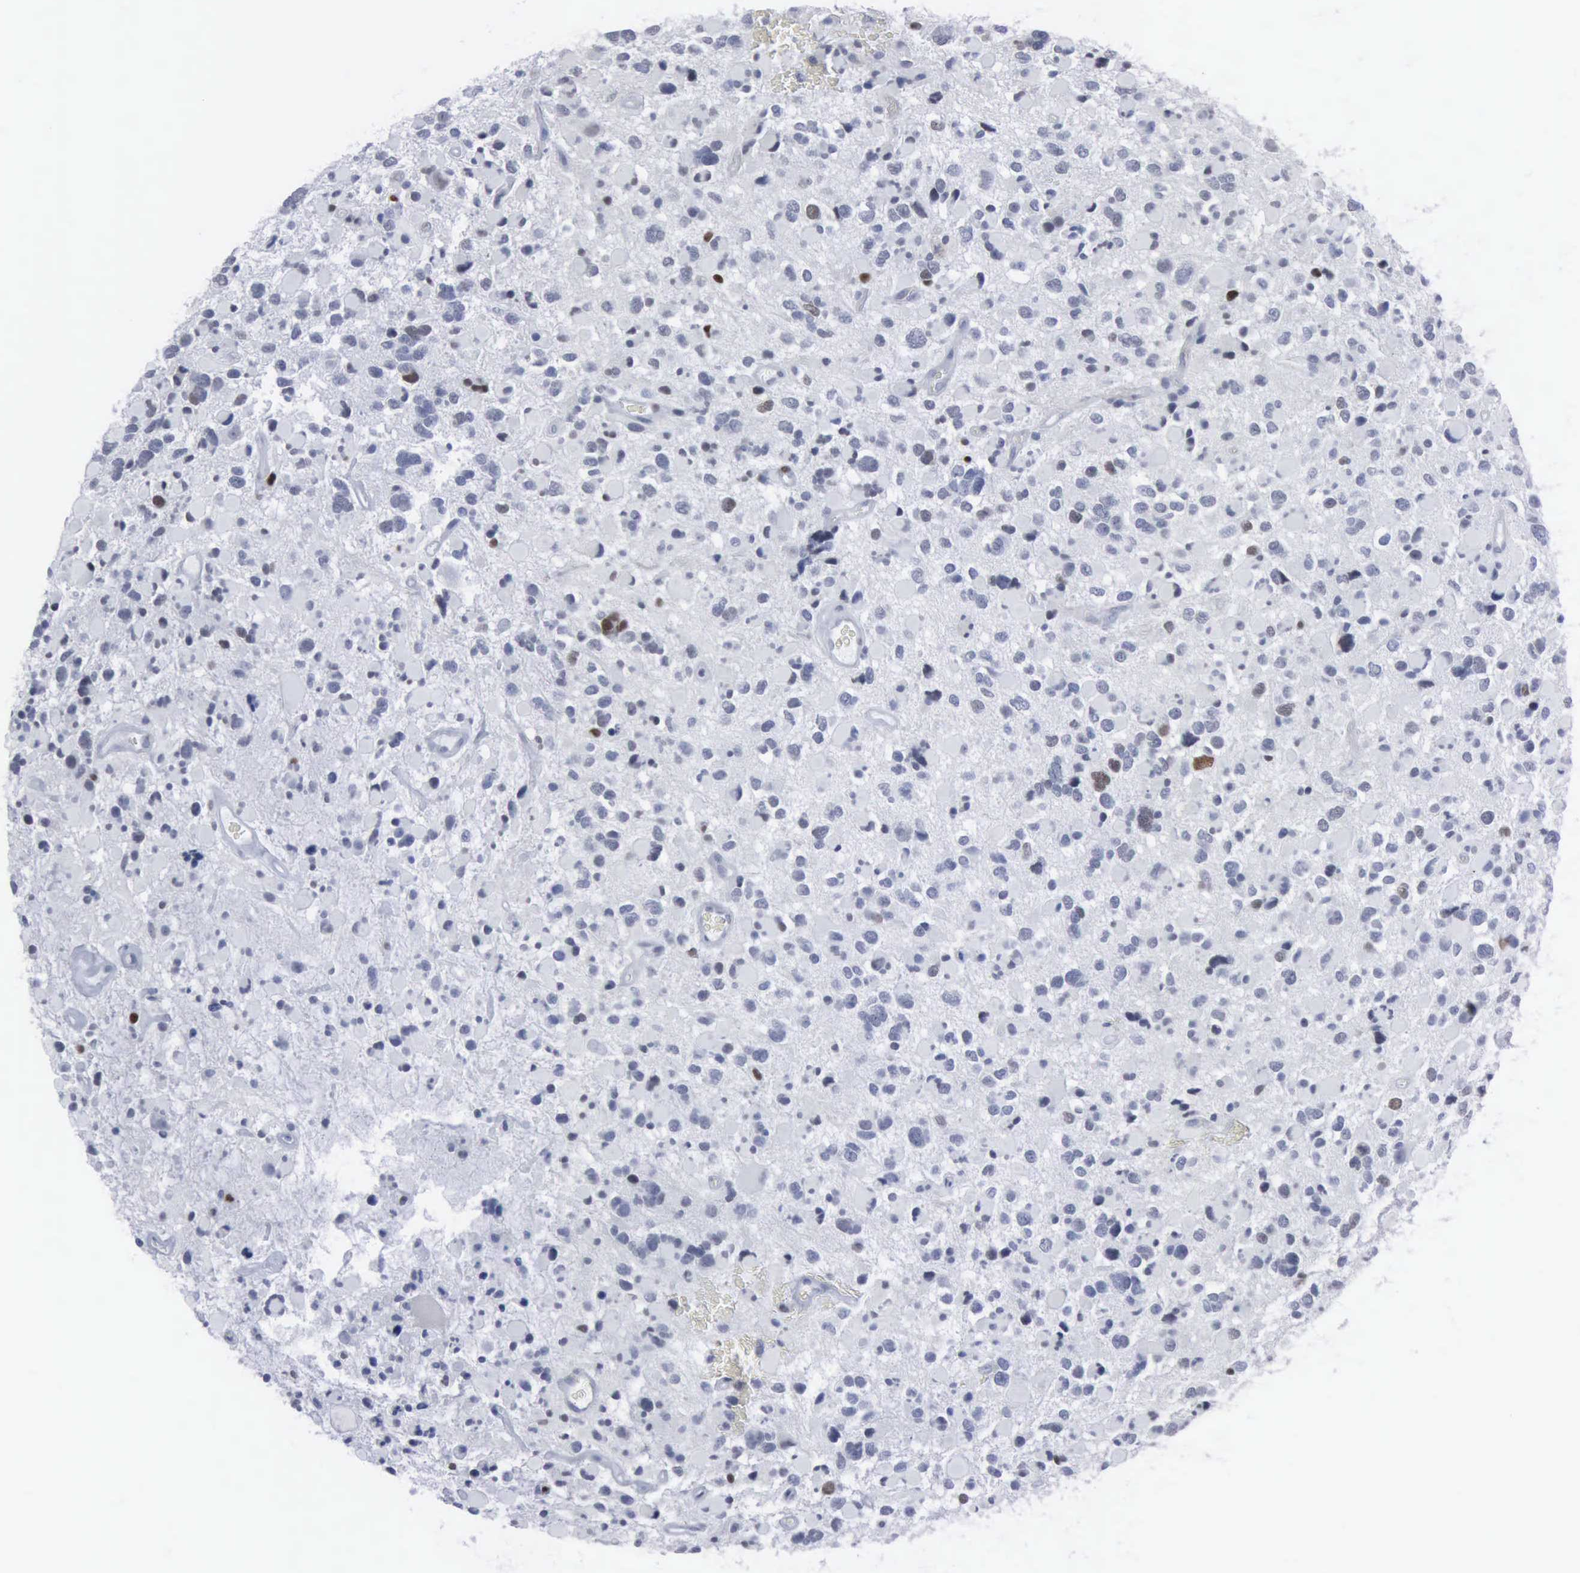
{"staining": {"intensity": "negative", "quantity": "none", "location": "none"}, "tissue": "glioma", "cell_type": "Tumor cells", "image_type": "cancer", "snomed": [{"axis": "morphology", "description": "Glioma, malignant, High grade"}, {"axis": "topography", "description": "Brain"}], "caption": "A photomicrograph of human high-grade glioma (malignant) is negative for staining in tumor cells. Nuclei are stained in blue.", "gene": "MCM5", "patient": {"sex": "female", "age": 37}}